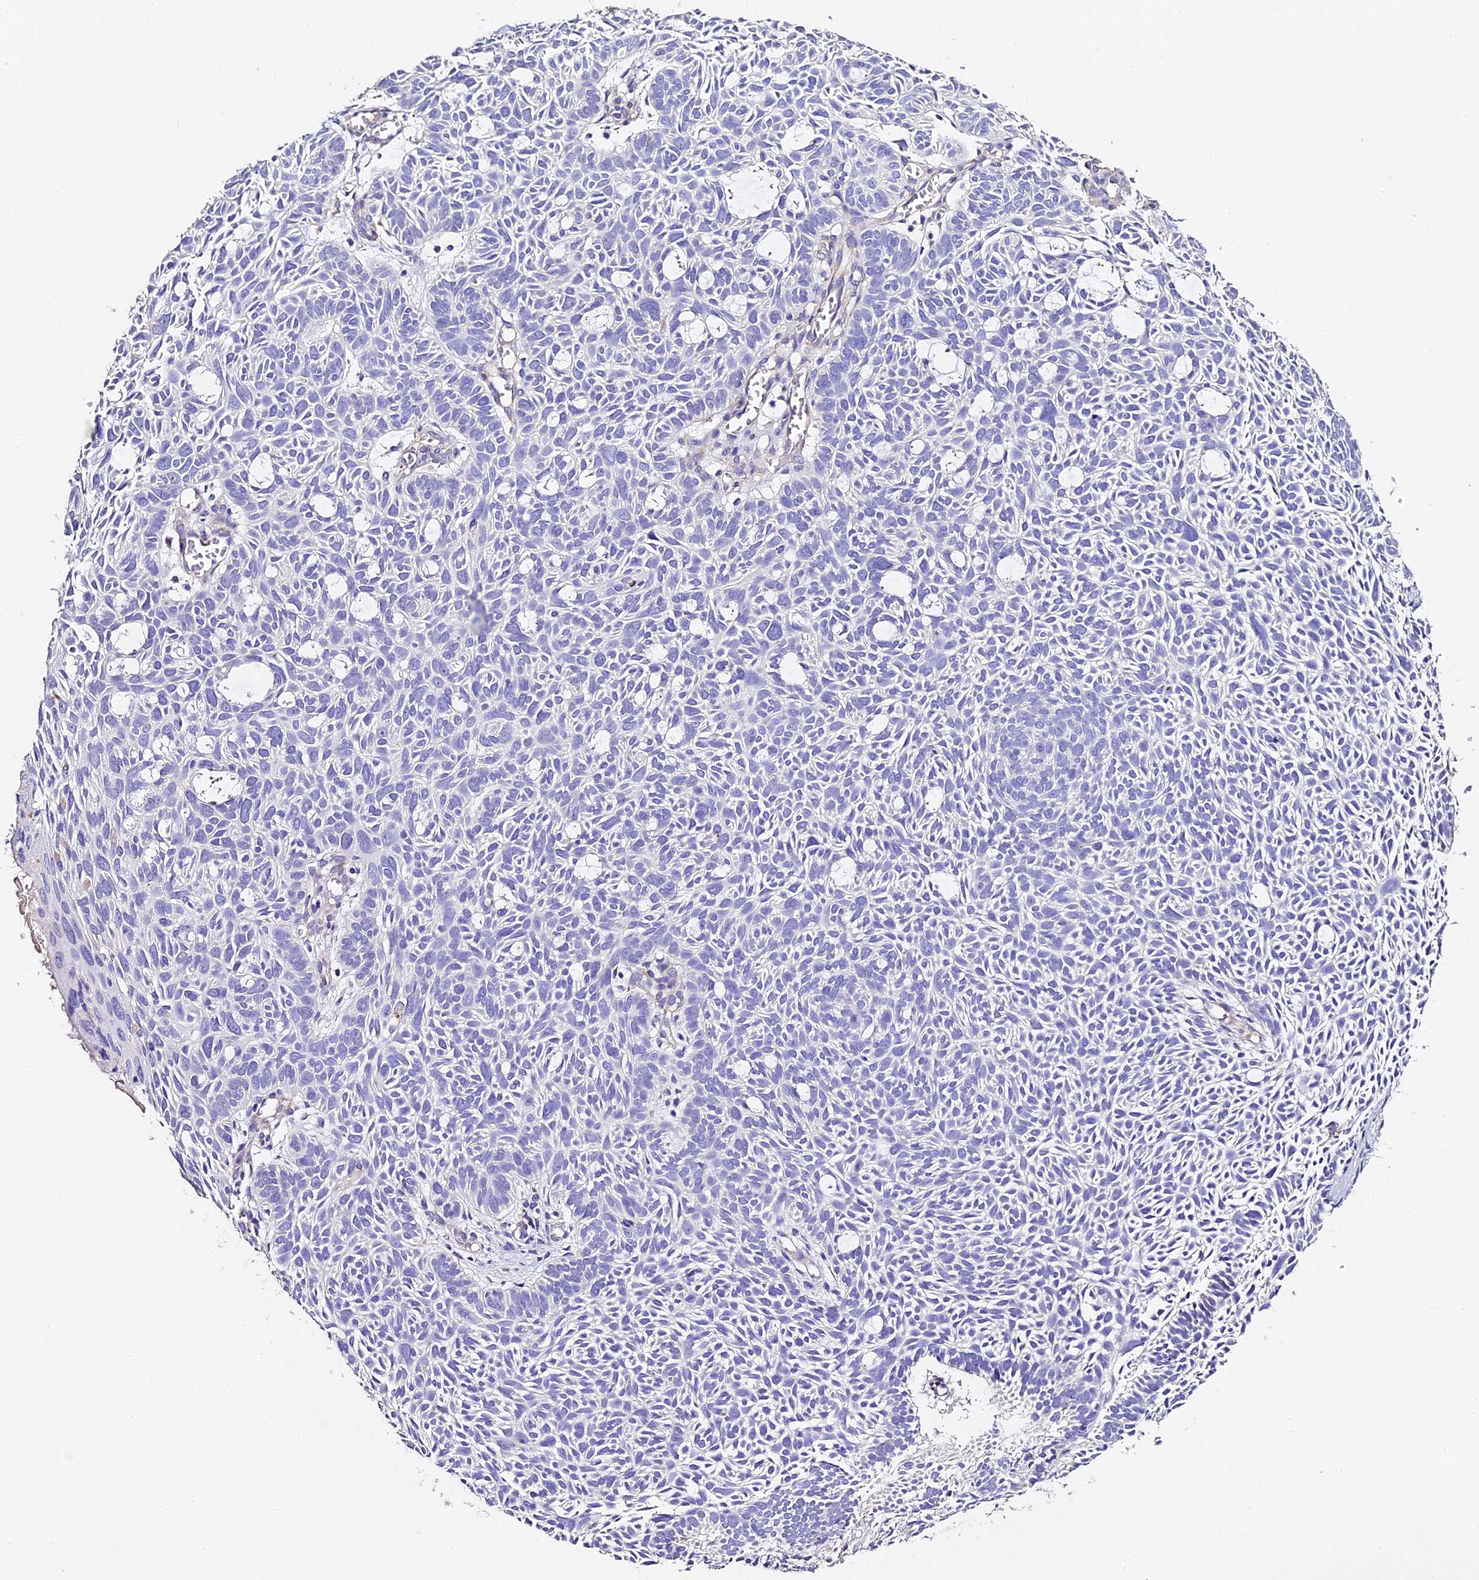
{"staining": {"intensity": "negative", "quantity": "none", "location": "none"}, "tissue": "skin cancer", "cell_type": "Tumor cells", "image_type": "cancer", "snomed": [{"axis": "morphology", "description": "Basal cell carcinoma"}, {"axis": "topography", "description": "Skin"}], "caption": "Immunohistochemistry (IHC) image of neoplastic tissue: human basal cell carcinoma (skin) stained with DAB exhibits no significant protein positivity in tumor cells.", "gene": "FREM3", "patient": {"sex": "male", "age": 69}}